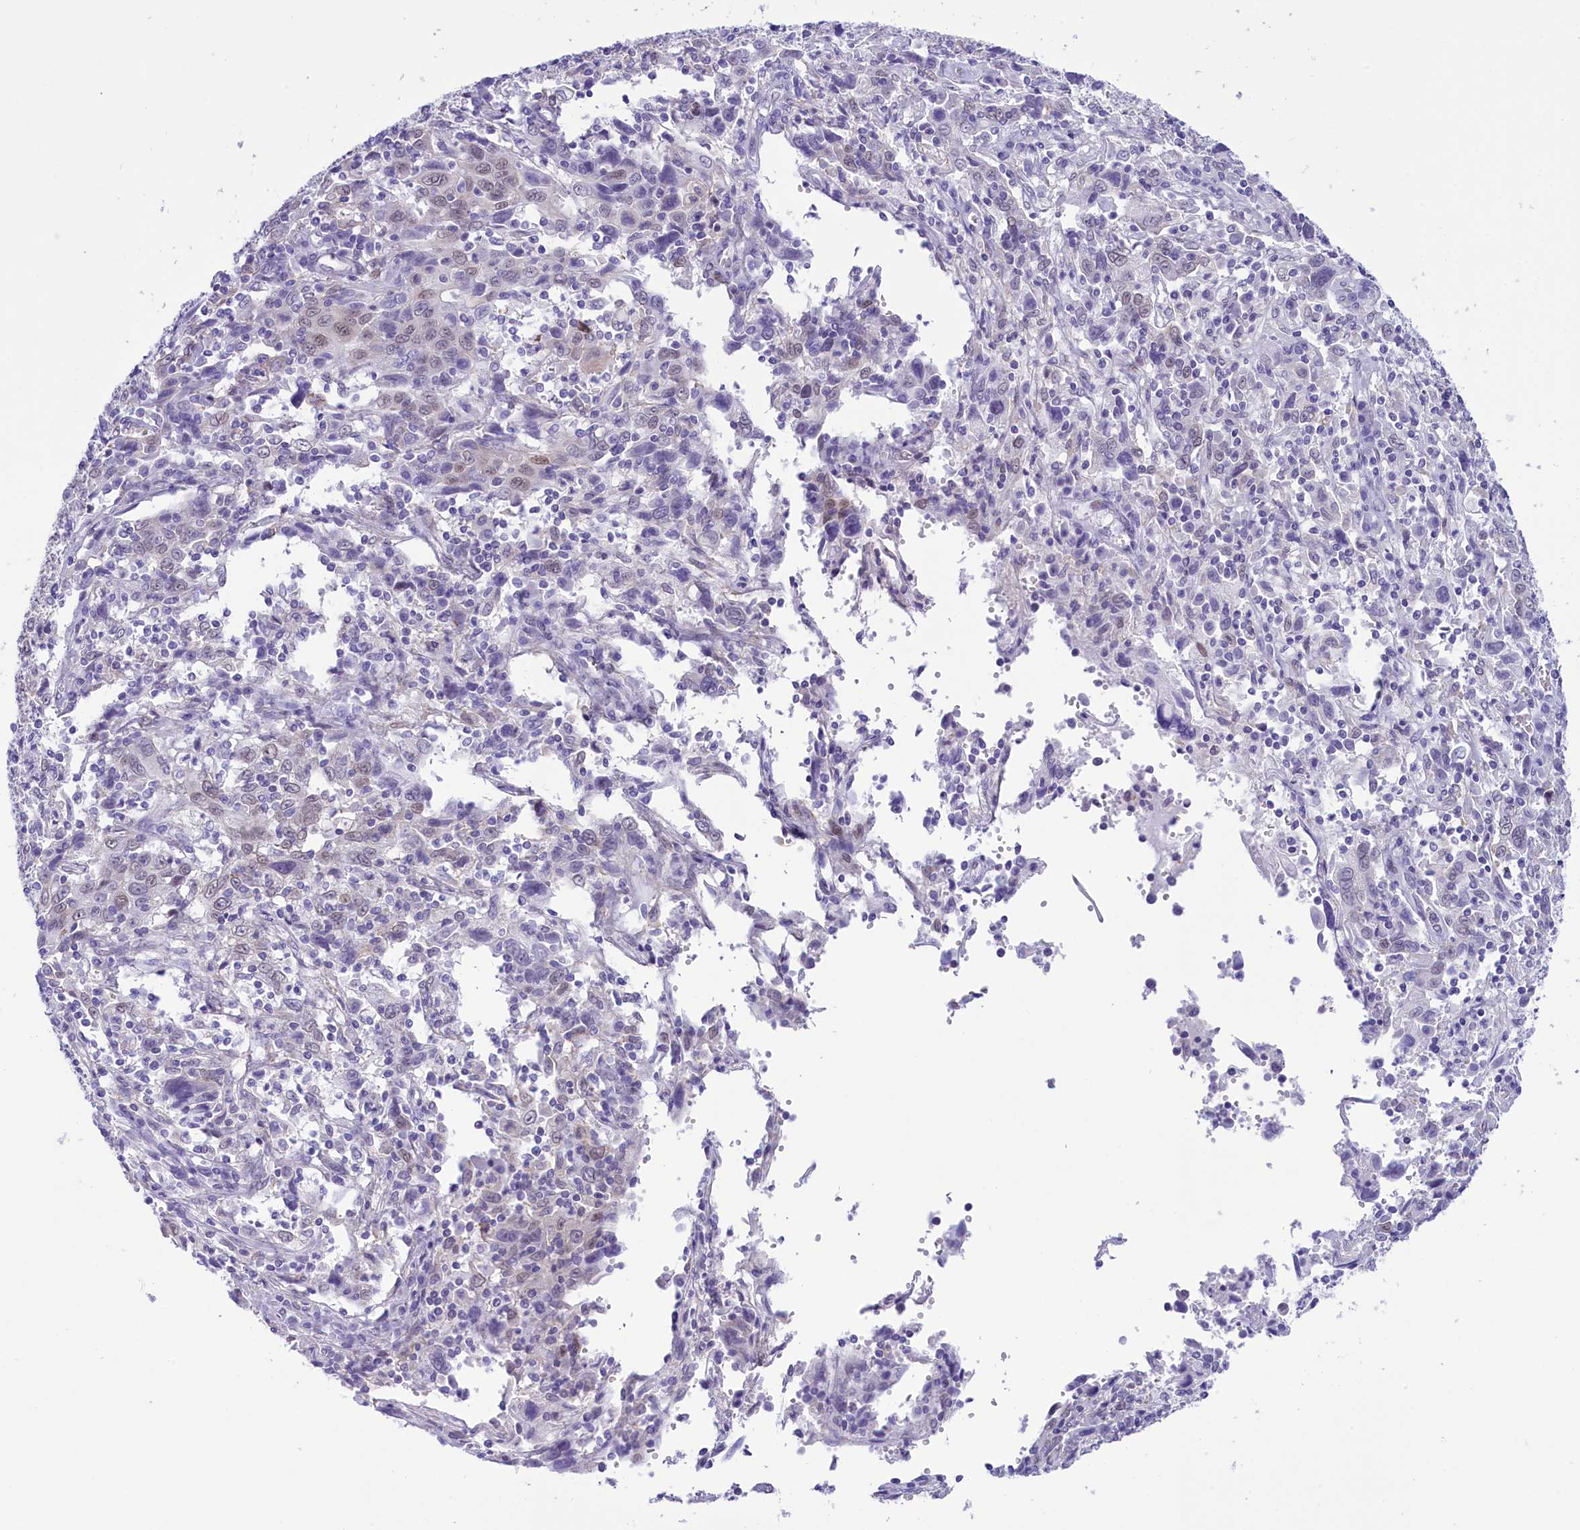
{"staining": {"intensity": "weak", "quantity": "<25%", "location": "nuclear"}, "tissue": "cervical cancer", "cell_type": "Tumor cells", "image_type": "cancer", "snomed": [{"axis": "morphology", "description": "Squamous cell carcinoma, NOS"}, {"axis": "topography", "description": "Cervix"}], "caption": "Tumor cells are negative for protein expression in human cervical cancer.", "gene": "RPS6KB1", "patient": {"sex": "female", "age": 46}}